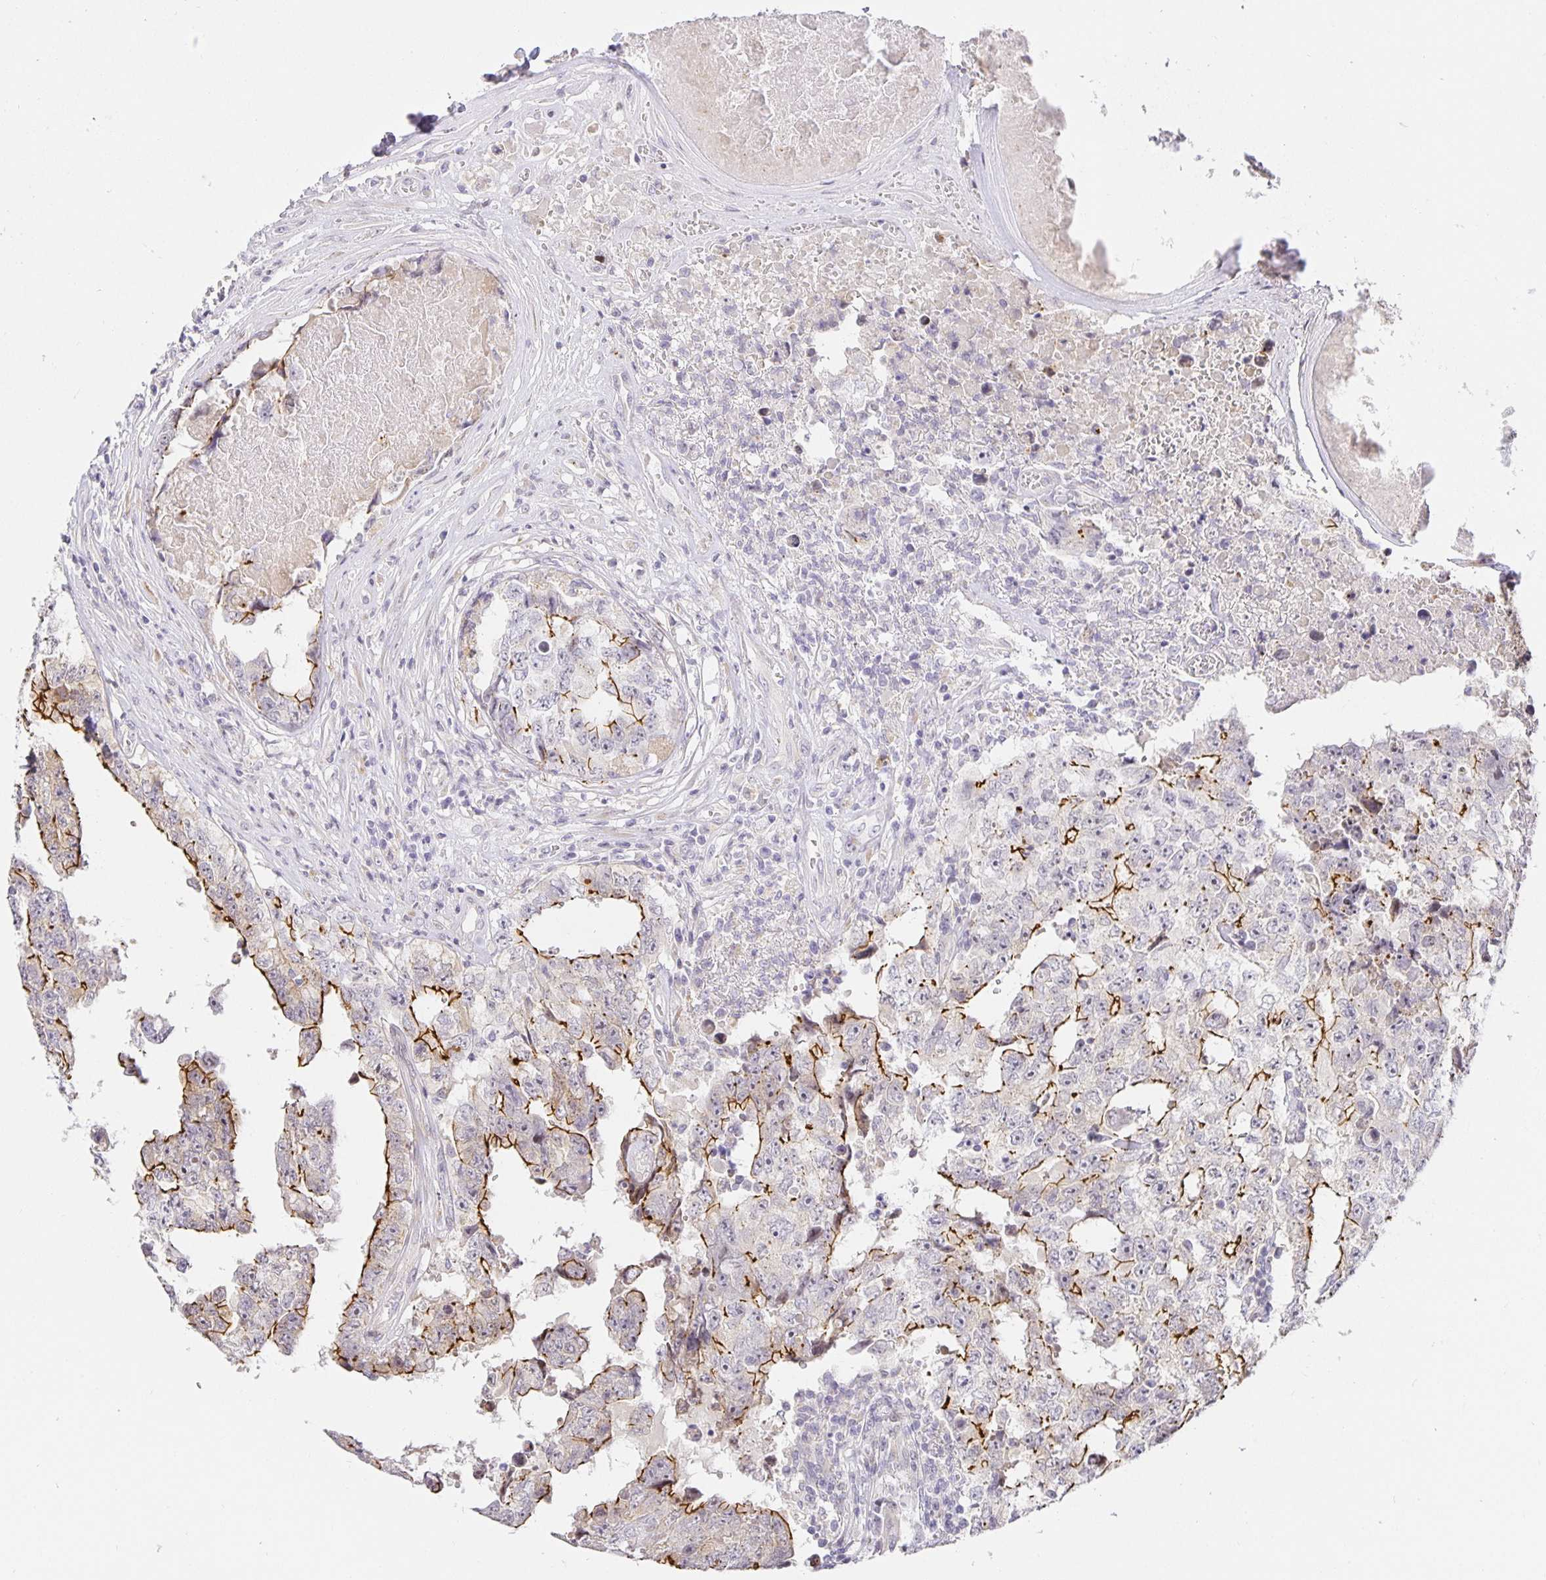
{"staining": {"intensity": "strong", "quantity": "25%-75%", "location": "cytoplasmic/membranous"}, "tissue": "testis cancer", "cell_type": "Tumor cells", "image_type": "cancer", "snomed": [{"axis": "morphology", "description": "Normal tissue, NOS"}, {"axis": "morphology", "description": "Carcinoma, Embryonal, NOS"}, {"axis": "topography", "description": "Testis"}, {"axis": "topography", "description": "Epididymis"}], "caption": "Testis embryonal carcinoma stained with a brown dye demonstrates strong cytoplasmic/membranous positive expression in about 25%-75% of tumor cells.", "gene": "TJP3", "patient": {"sex": "male", "age": 25}}